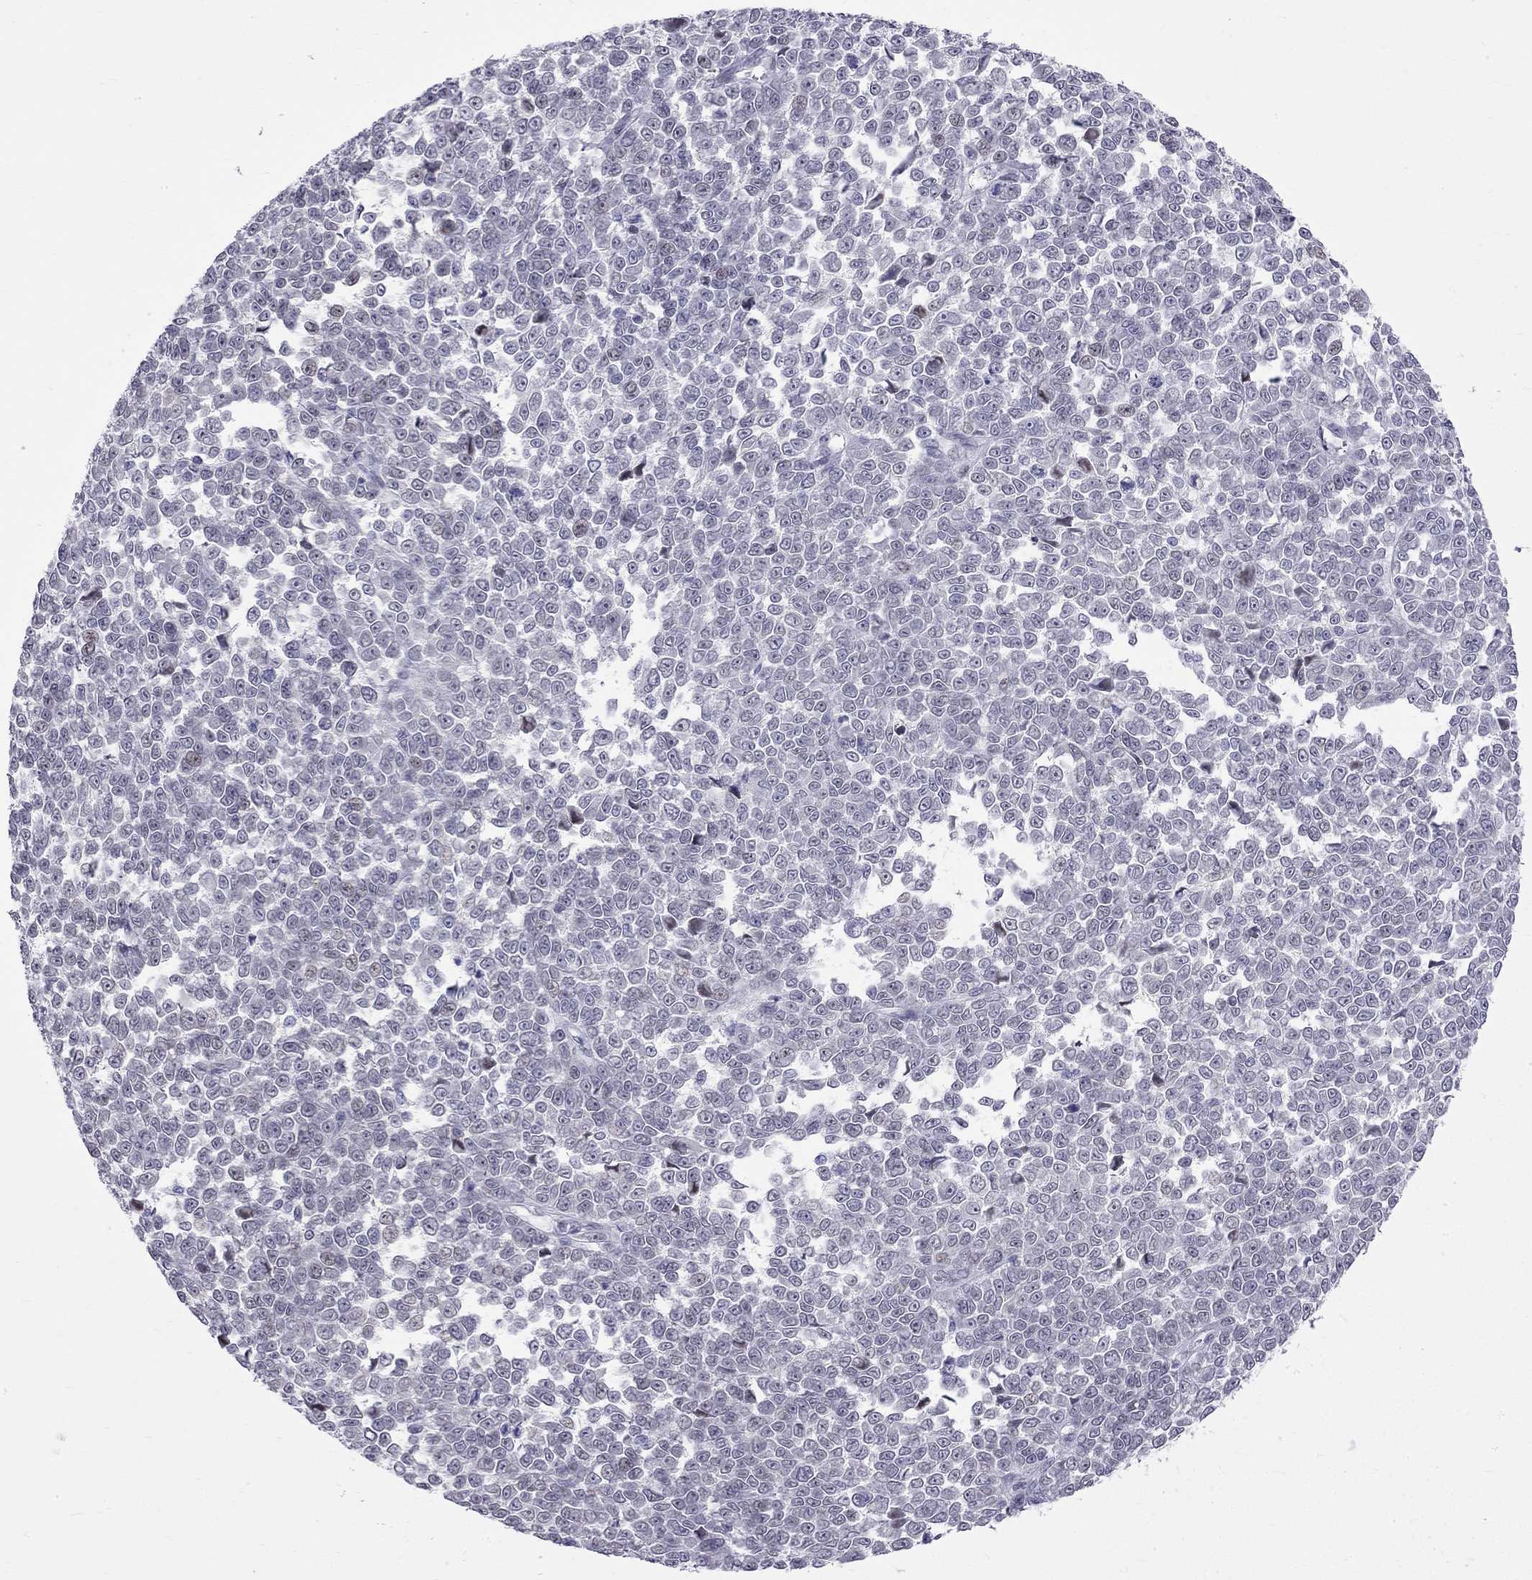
{"staining": {"intensity": "negative", "quantity": "none", "location": "none"}, "tissue": "melanoma", "cell_type": "Tumor cells", "image_type": "cancer", "snomed": [{"axis": "morphology", "description": "Malignant melanoma, NOS"}, {"axis": "topography", "description": "Skin"}], "caption": "Tumor cells show no significant expression in malignant melanoma.", "gene": "RTL9", "patient": {"sex": "female", "age": 95}}